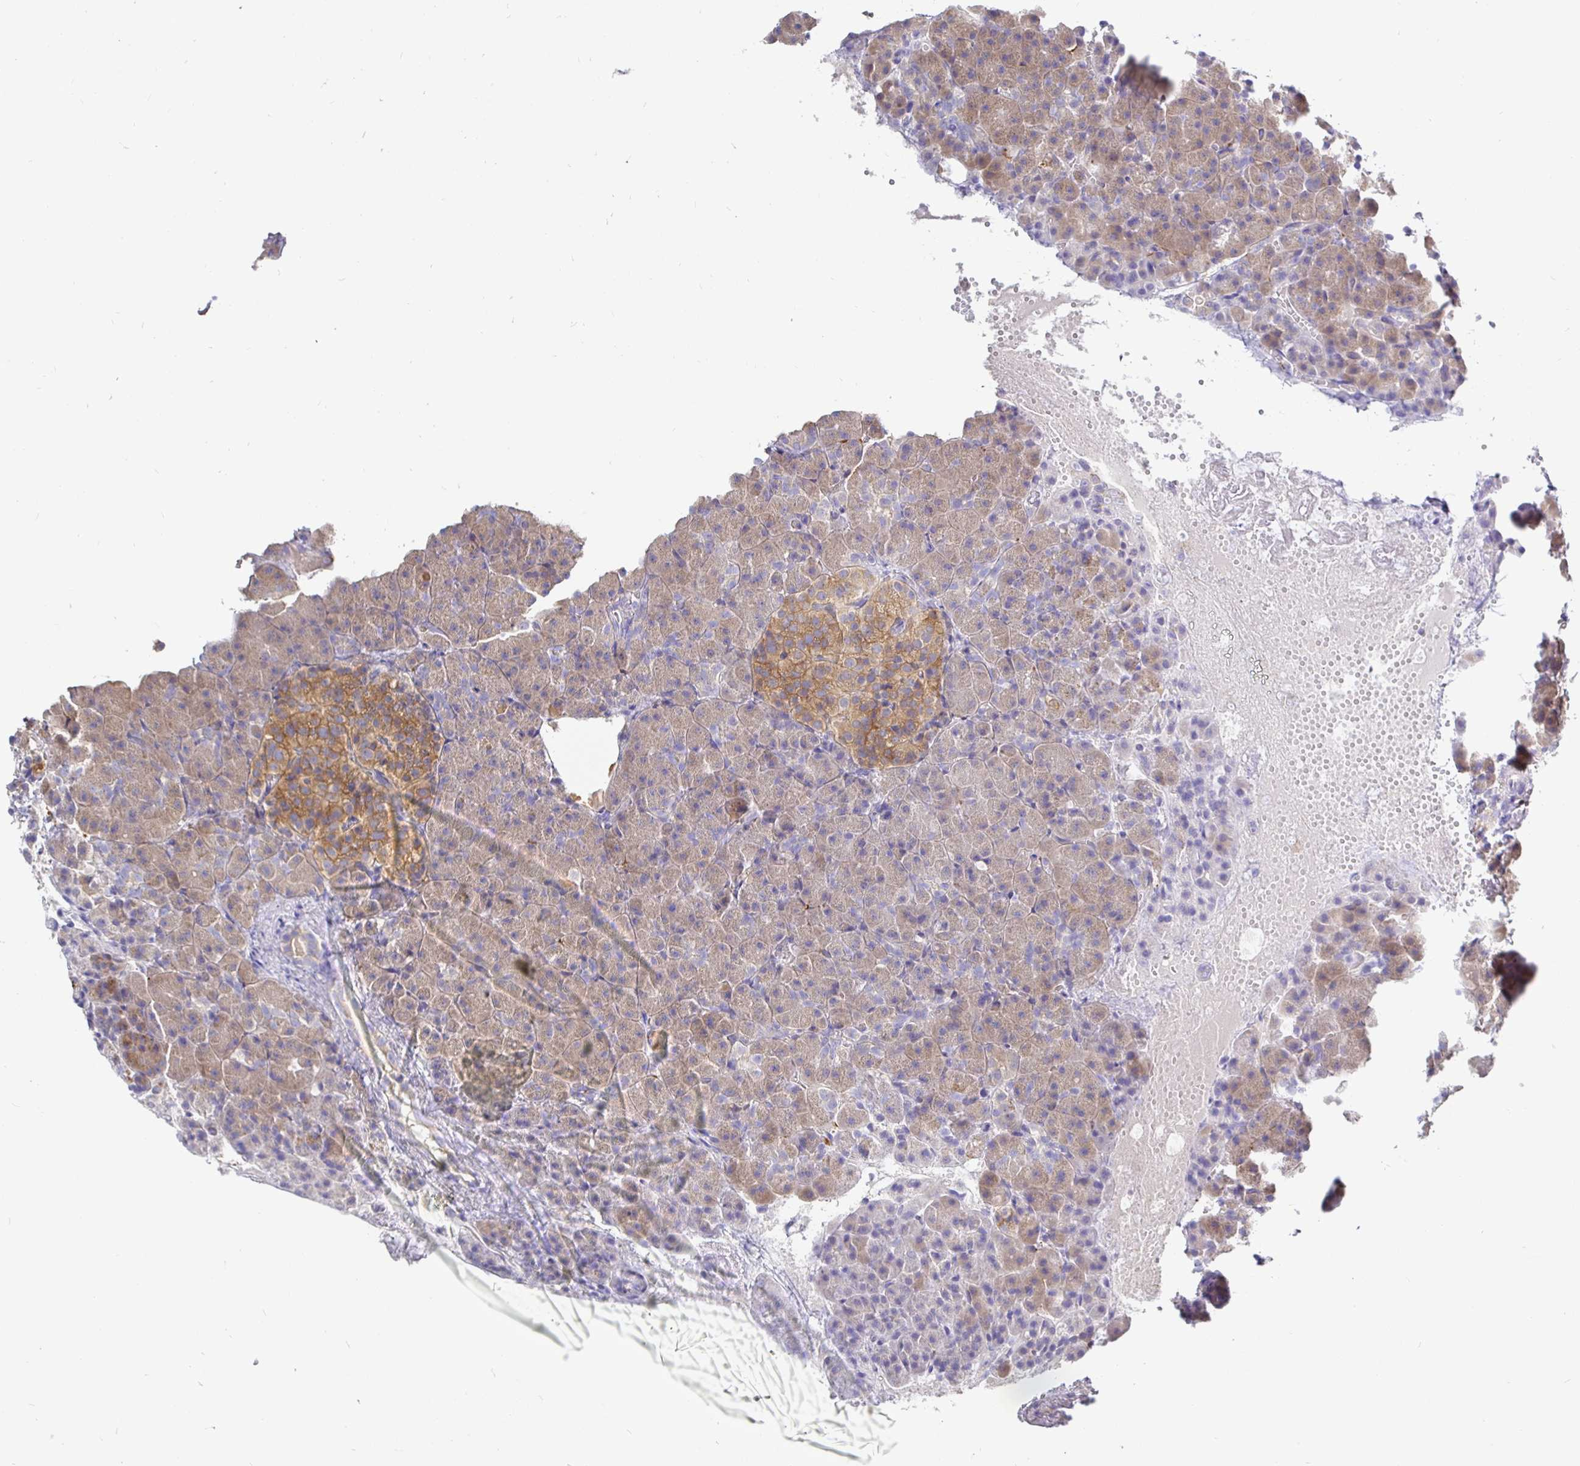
{"staining": {"intensity": "weak", "quantity": "<25%", "location": "cytoplasmic/membranous"}, "tissue": "pancreas", "cell_type": "Exocrine glandular cells", "image_type": "normal", "snomed": [{"axis": "morphology", "description": "Normal tissue, NOS"}, {"axis": "topography", "description": "Pancreas"}], "caption": "Photomicrograph shows no significant protein positivity in exocrine glandular cells of benign pancreas. Brightfield microscopy of IHC stained with DAB (brown) and hematoxylin (blue), captured at high magnification.", "gene": "KIF21A", "patient": {"sex": "female", "age": 74}}